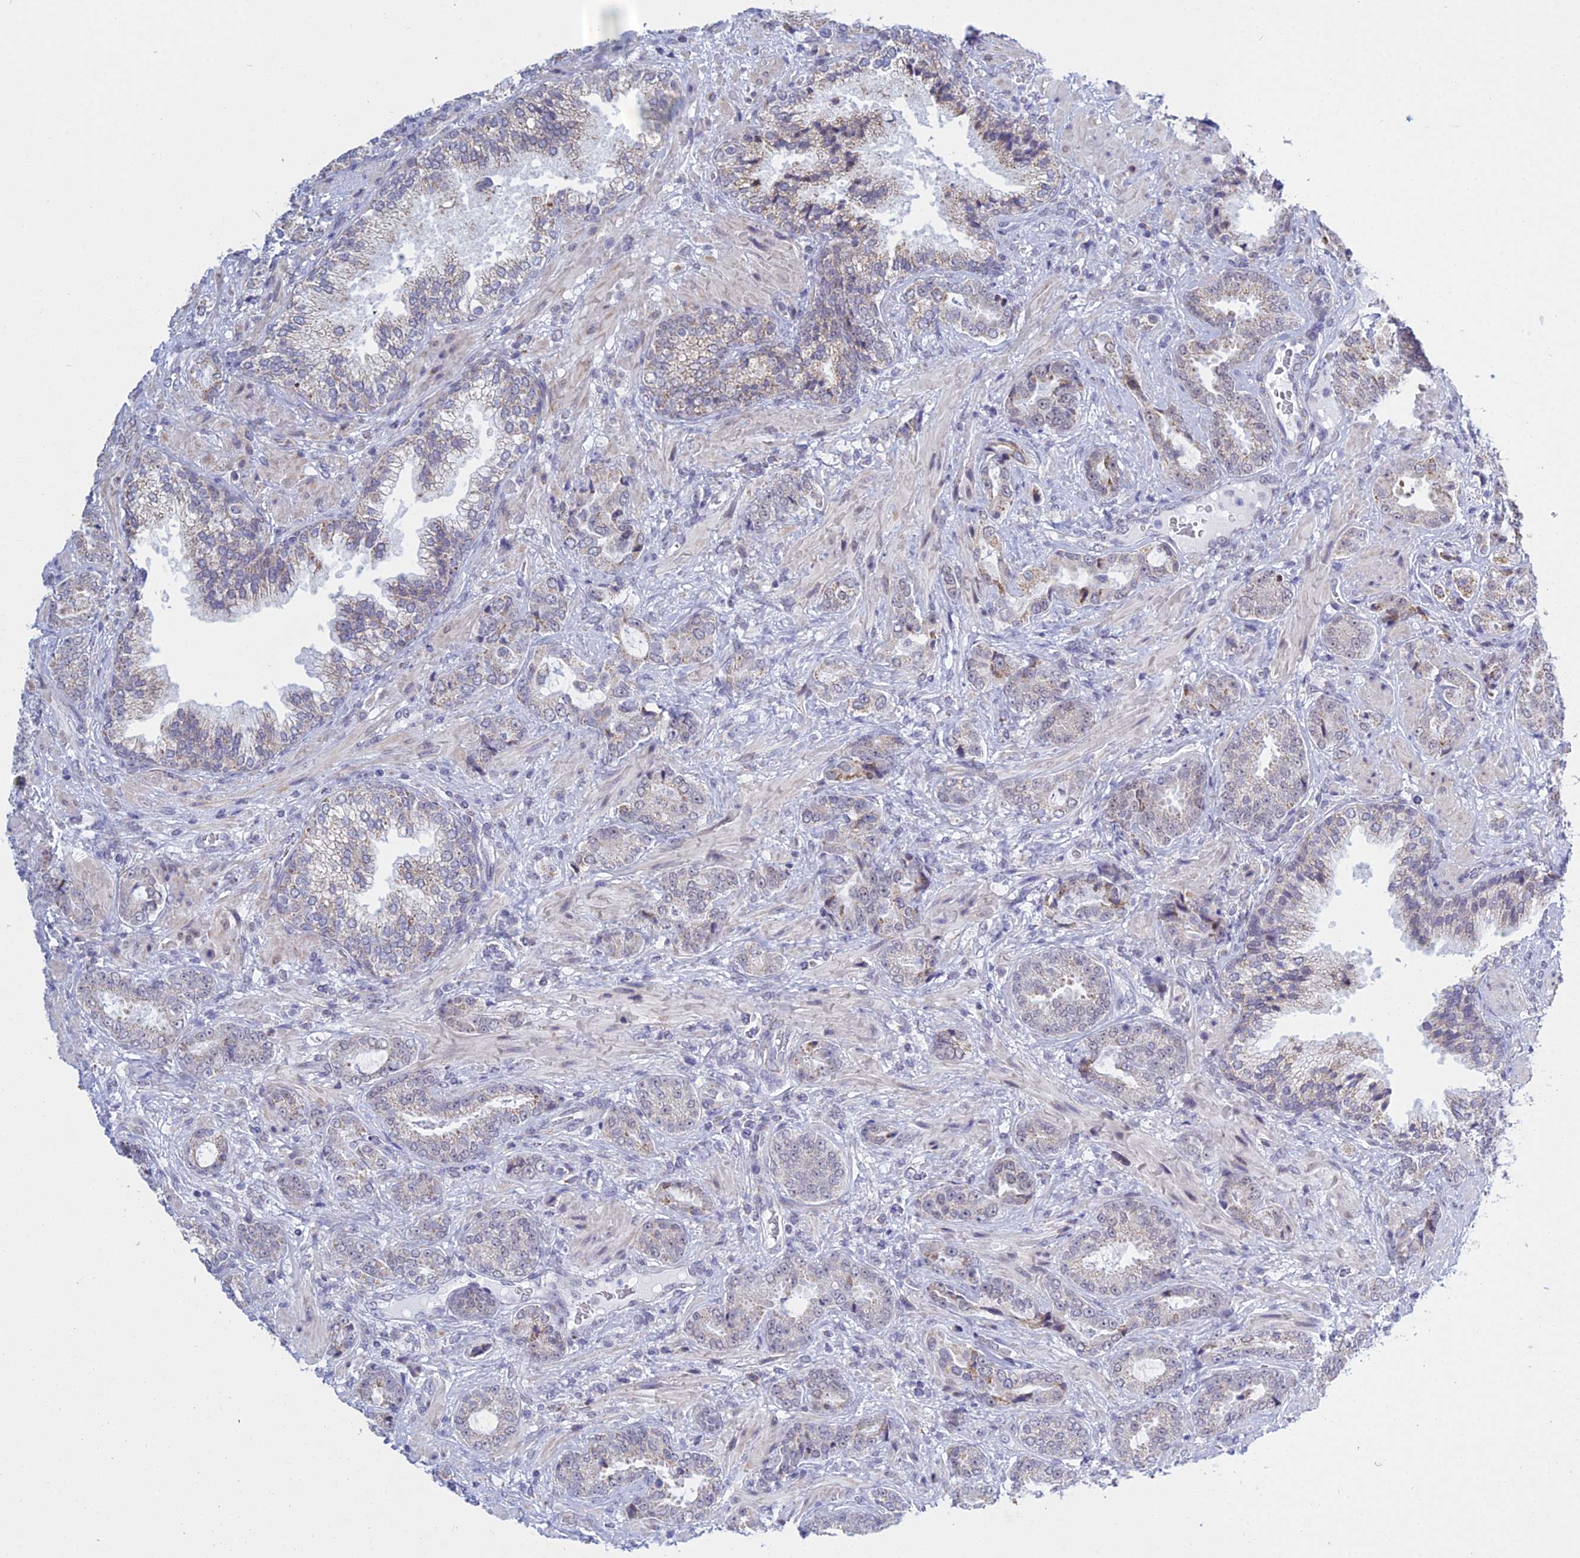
{"staining": {"intensity": "weak", "quantity": "<25%", "location": "cytoplasmic/membranous"}, "tissue": "prostate cancer", "cell_type": "Tumor cells", "image_type": "cancer", "snomed": [{"axis": "morphology", "description": "Adenocarcinoma, High grade"}, {"axis": "topography", "description": "Prostate"}], "caption": "High magnification brightfield microscopy of prostate cancer stained with DAB (brown) and counterstained with hematoxylin (blue): tumor cells show no significant staining. The staining was performed using DAB (3,3'-diaminobenzidine) to visualize the protein expression in brown, while the nuclei were stained in blue with hematoxylin (Magnification: 20x).", "gene": "KLF14", "patient": {"sex": "male", "age": 71}}